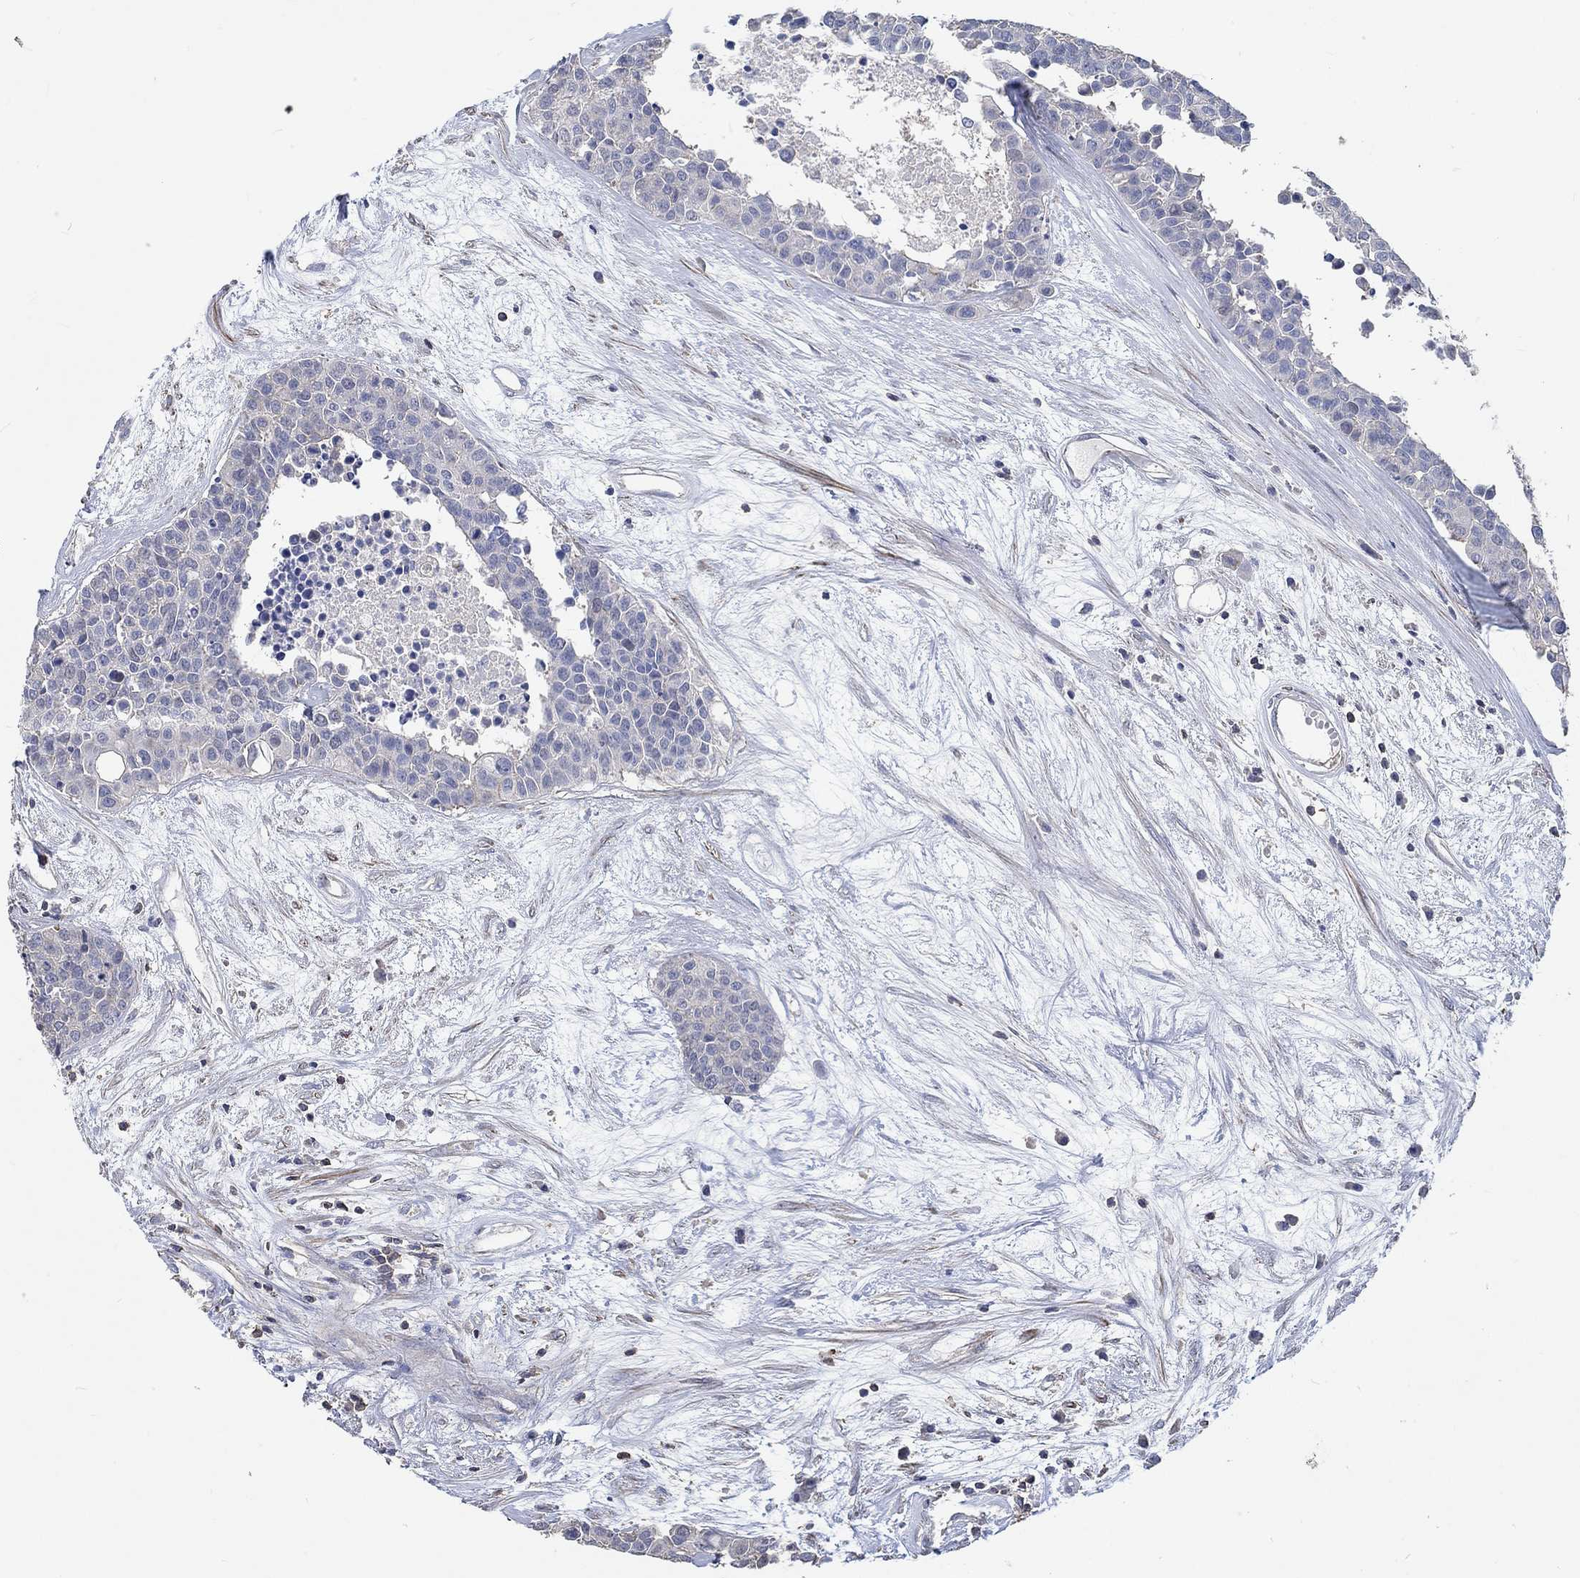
{"staining": {"intensity": "negative", "quantity": "none", "location": "none"}, "tissue": "carcinoid", "cell_type": "Tumor cells", "image_type": "cancer", "snomed": [{"axis": "morphology", "description": "Carcinoid, malignant, NOS"}, {"axis": "topography", "description": "Colon"}], "caption": "There is no significant expression in tumor cells of carcinoid.", "gene": "TNFAIP8L3", "patient": {"sex": "male", "age": 81}}